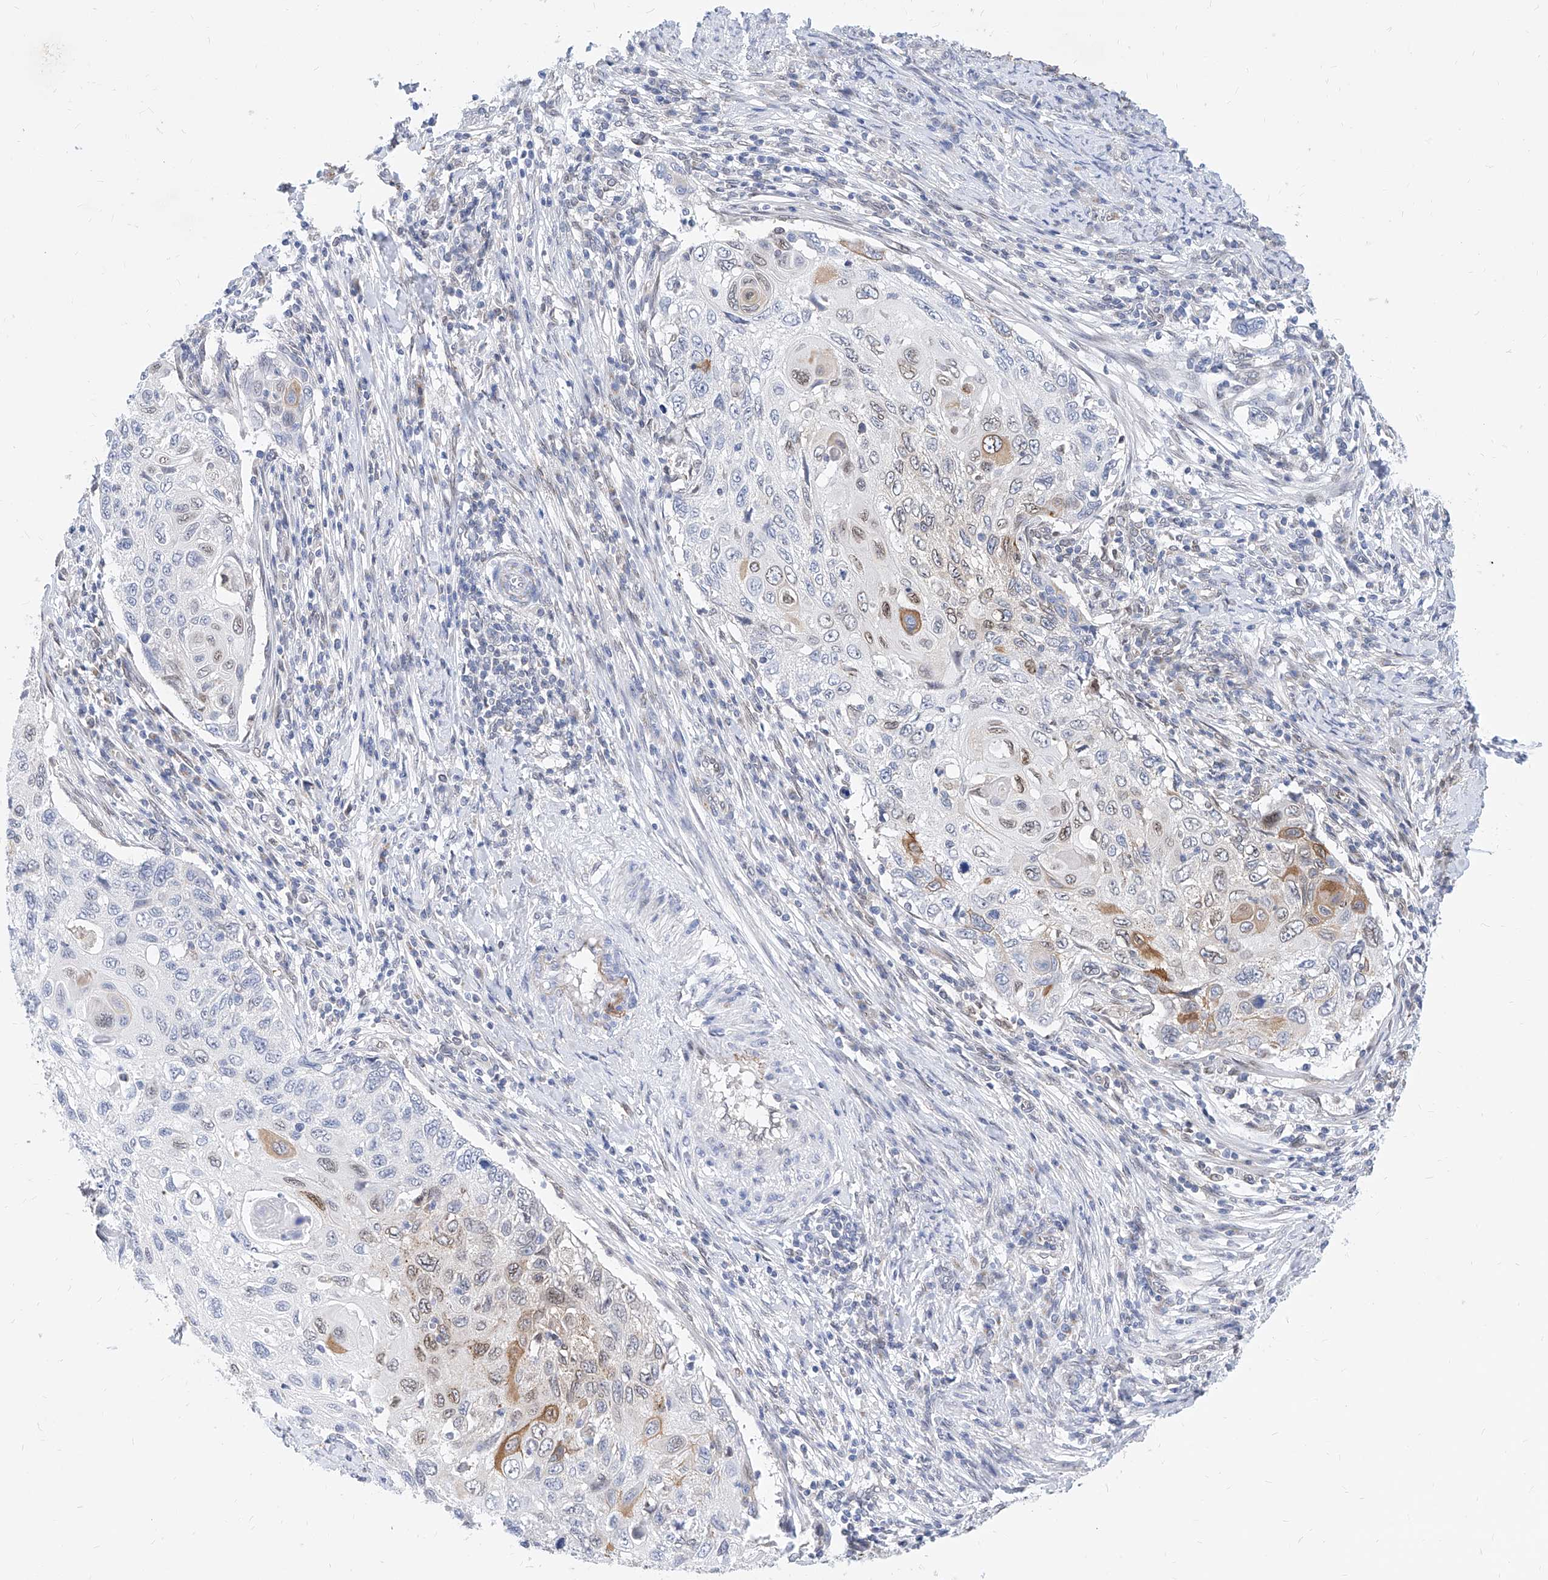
{"staining": {"intensity": "moderate", "quantity": "<25%", "location": "cytoplasmic/membranous"}, "tissue": "cervical cancer", "cell_type": "Tumor cells", "image_type": "cancer", "snomed": [{"axis": "morphology", "description": "Squamous cell carcinoma, NOS"}, {"axis": "topography", "description": "Cervix"}], "caption": "High-magnification brightfield microscopy of cervical cancer stained with DAB (3,3'-diaminobenzidine) (brown) and counterstained with hematoxylin (blue). tumor cells exhibit moderate cytoplasmic/membranous expression is present in approximately<25% of cells.", "gene": "MX2", "patient": {"sex": "female", "age": 70}}